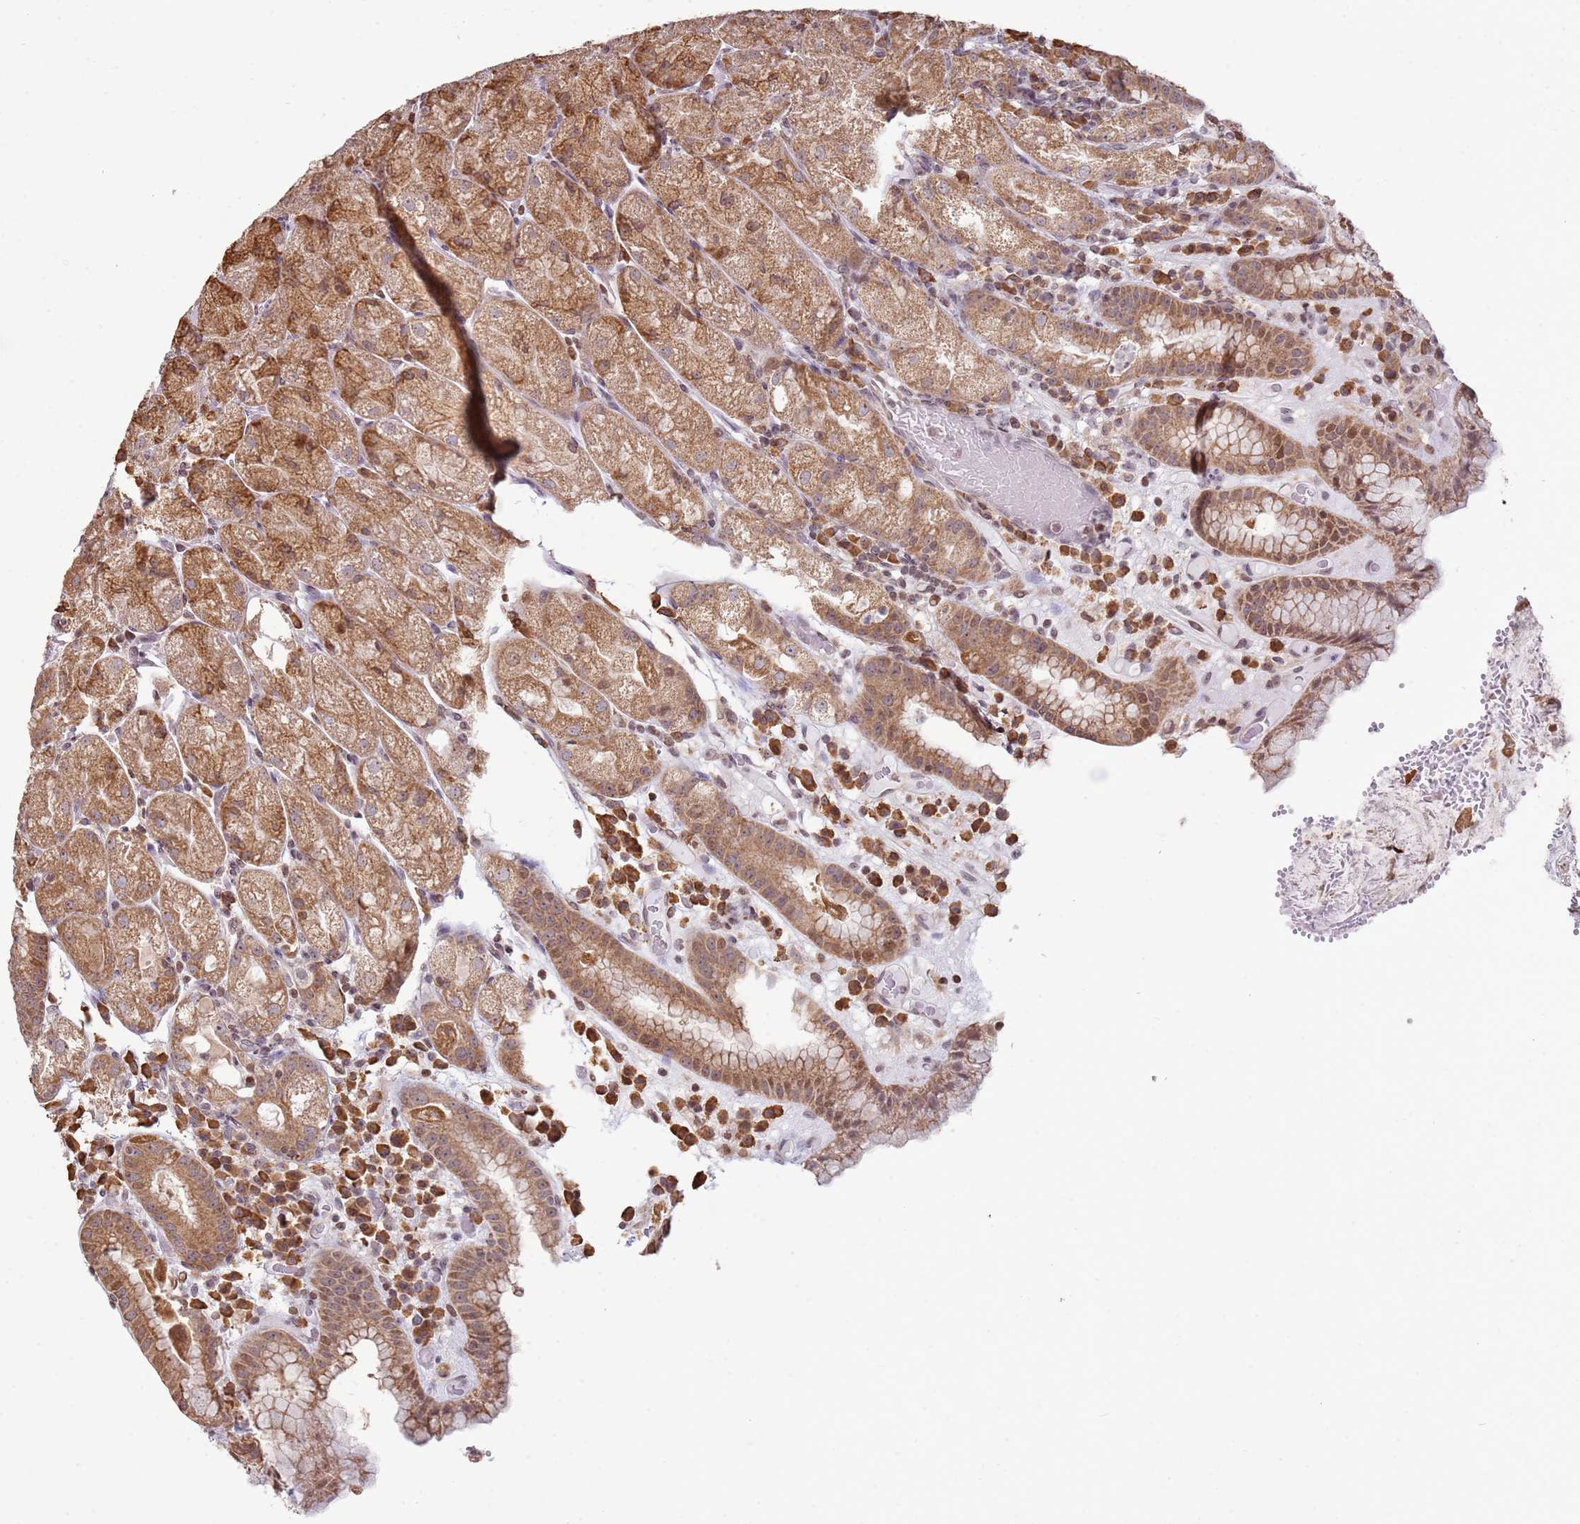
{"staining": {"intensity": "strong", "quantity": ">75%", "location": "cytoplasmic/membranous"}, "tissue": "stomach", "cell_type": "Glandular cells", "image_type": "normal", "snomed": [{"axis": "morphology", "description": "Normal tissue, NOS"}, {"axis": "topography", "description": "Stomach, upper"}], "caption": "The histopathology image demonstrates a brown stain indicating the presence of a protein in the cytoplasmic/membranous of glandular cells in stomach. (DAB (3,3'-diaminobenzidine) IHC with brightfield microscopy, high magnification).", "gene": "SCAF1", "patient": {"sex": "male", "age": 52}}